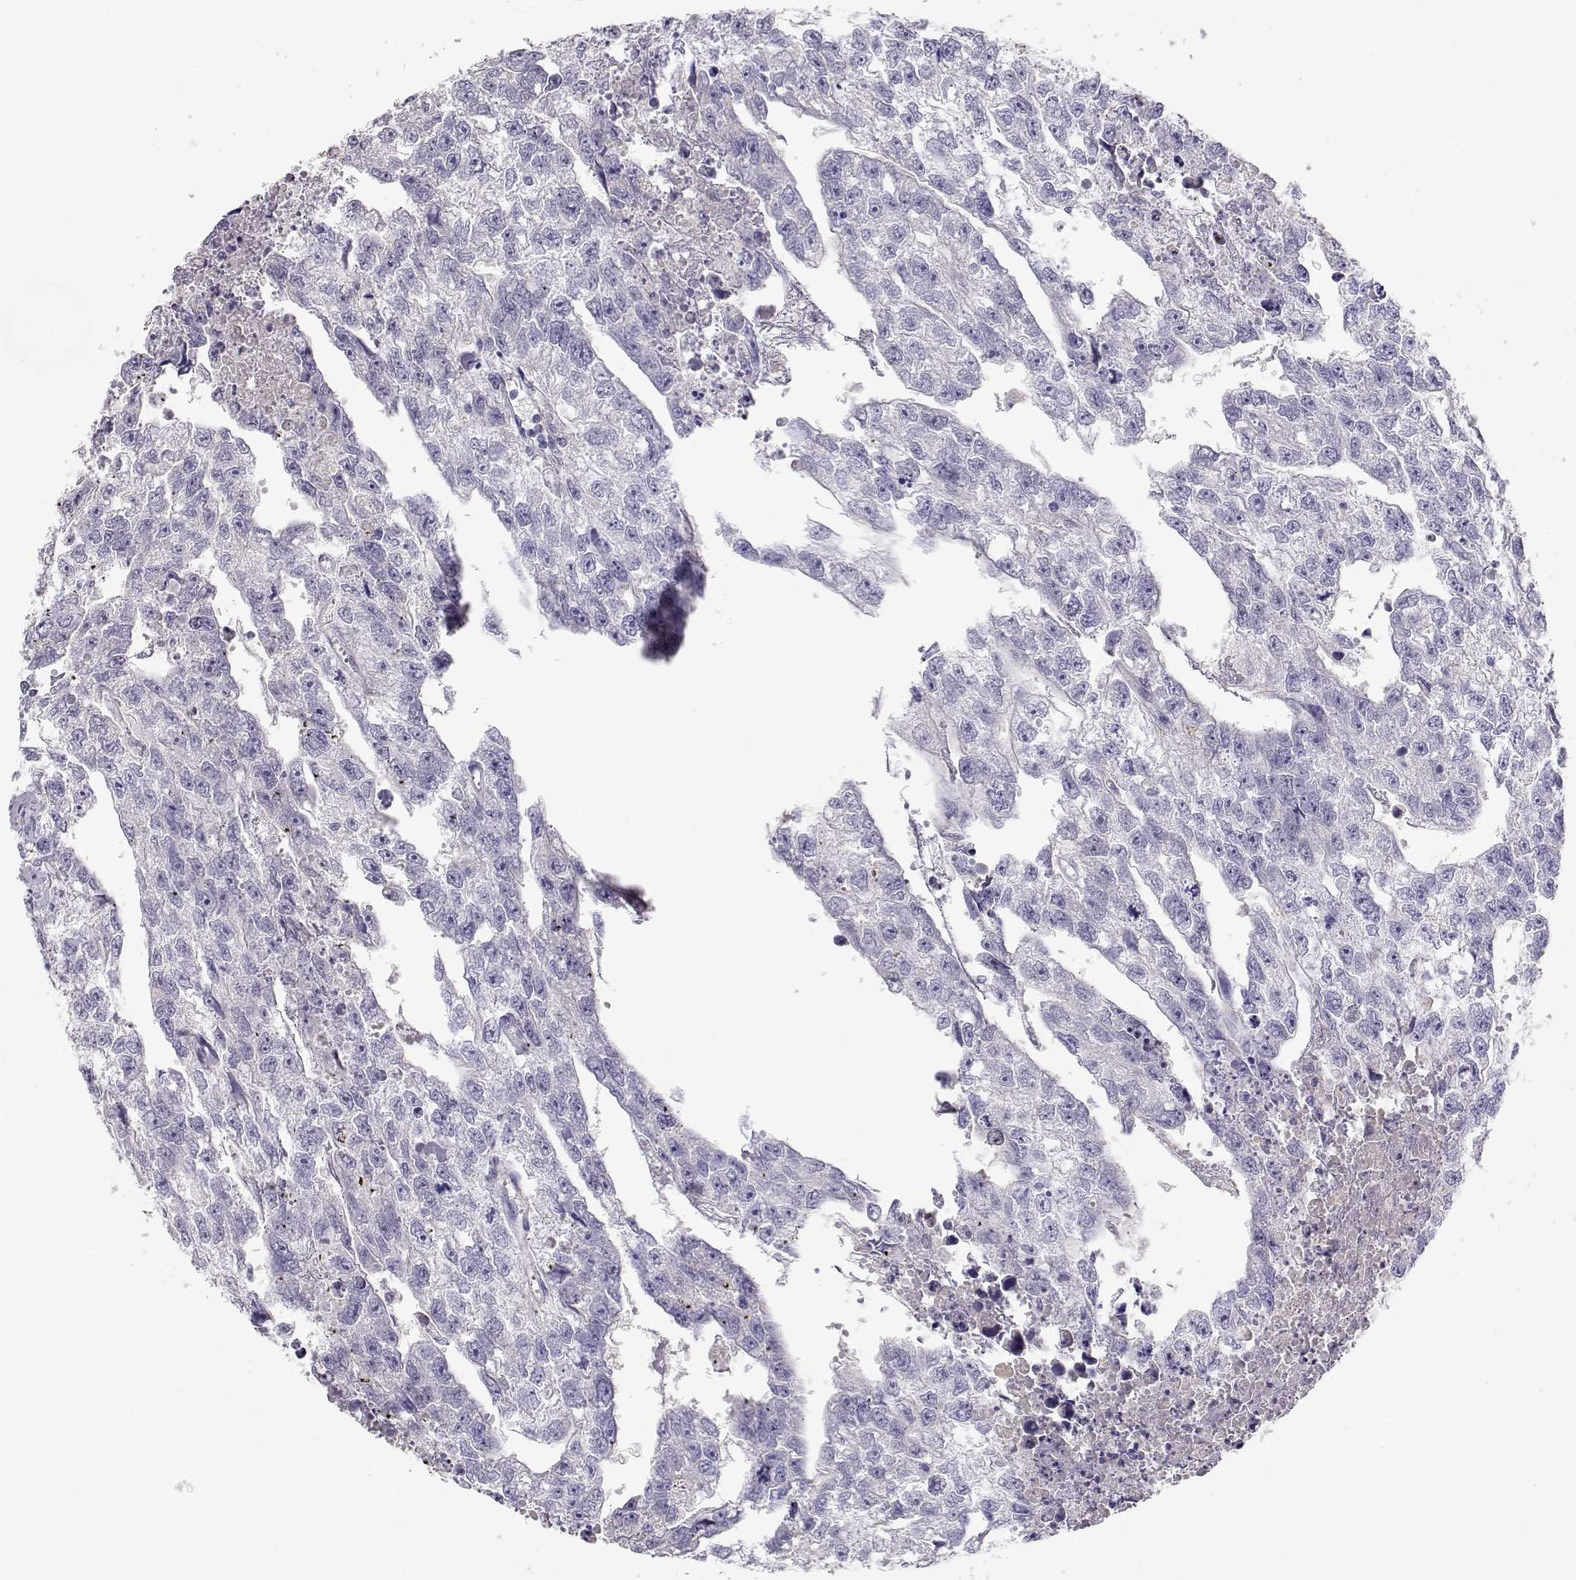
{"staining": {"intensity": "negative", "quantity": "none", "location": "none"}, "tissue": "testis cancer", "cell_type": "Tumor cells", "image_type": "cancer", "snomed": [{"axis": "morphology", "description": "Carcinoma, Embryonal, NOS"}, {"axis": "morphology", "description": "Teratoma, malignant, NOS"}, {"axis": "topography", "description": "Testis"}], "caption": "An immunohistochemistry (IHC) micrograph of malignant teratoma (testis) is shown. There is no staining in tumor cells of malignant teratoma (testis). (Brightfield microscopy of DAB (3,3'-diaminobenzidine) IHC at high magnification).", "gene": "GPR174", "patient": {"sex": "male", "age": 44}}